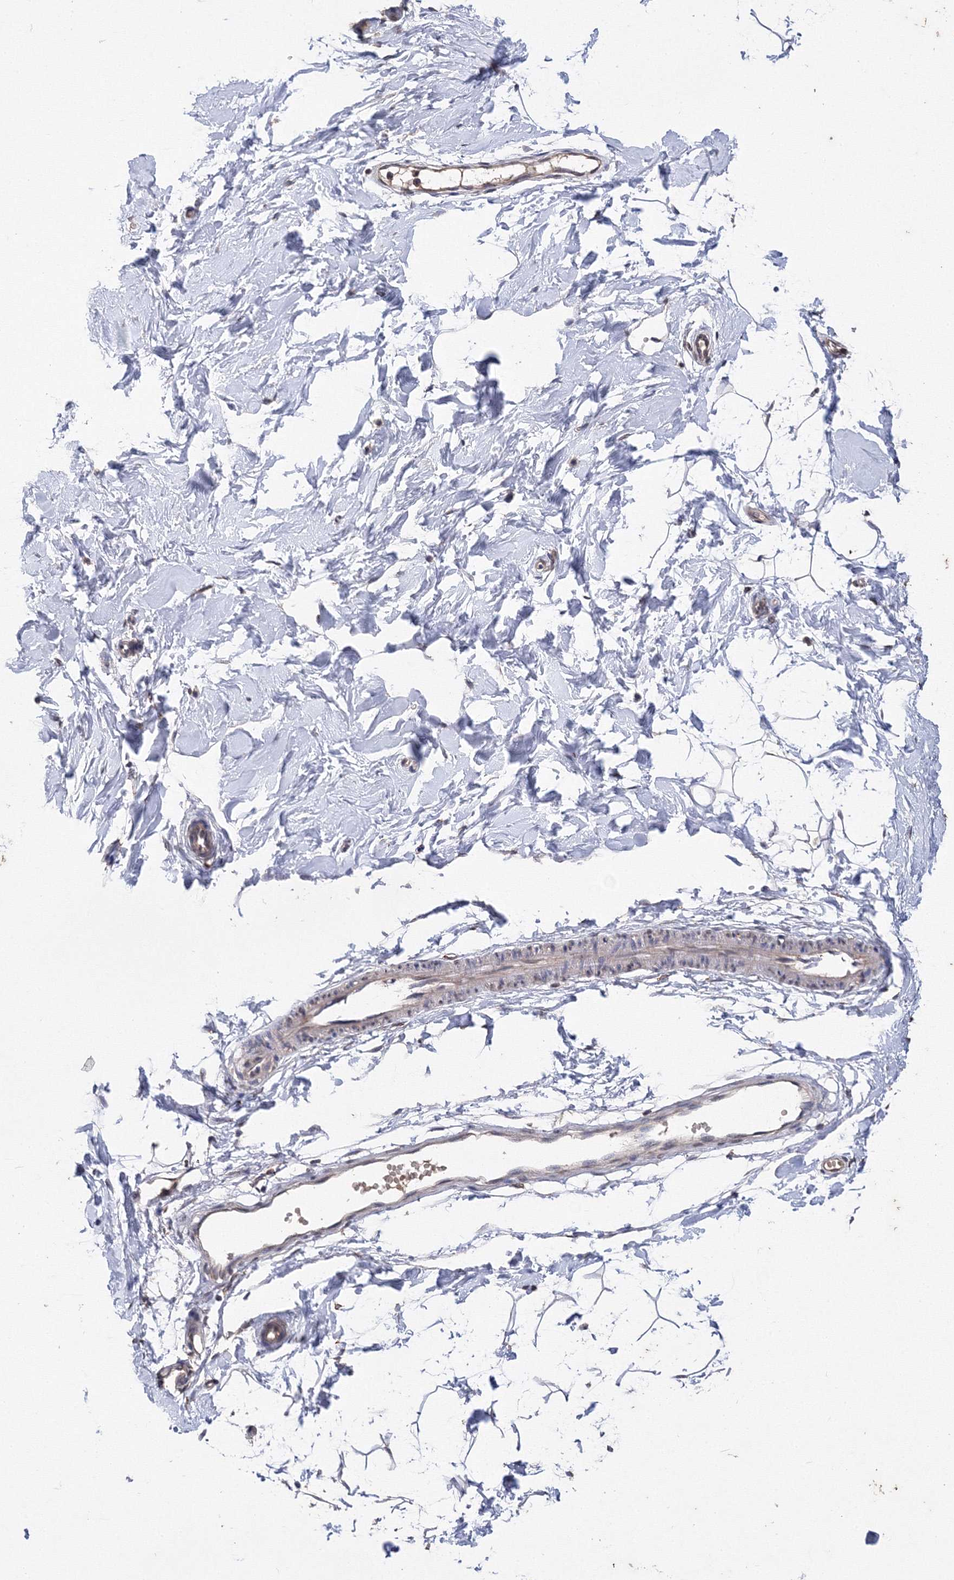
{"staining": {"intensity": "weak", "quantity": ">75%", "location": "nuclear"}, "tissue": "adipose tissue", "cell_type": "Adipocytes", "image_type": "normal", "snomed": [{"axis": "morphology", "description": "Normal tissue, NOS"}, {"axis": "topography", "description": "Breast"}], "caption": "Protein staining of unremarkable adipose tissue shows weak nuclear expression in approximately >75% of adipocytes. (Stains: DAB (3,3'-diaminobenzidine) in brown, nuclei in blue, Microscopy: brightfield microscopy at high magnification).", "gene": "GPN1", "patient": {"sex": "female", "age": 23}}